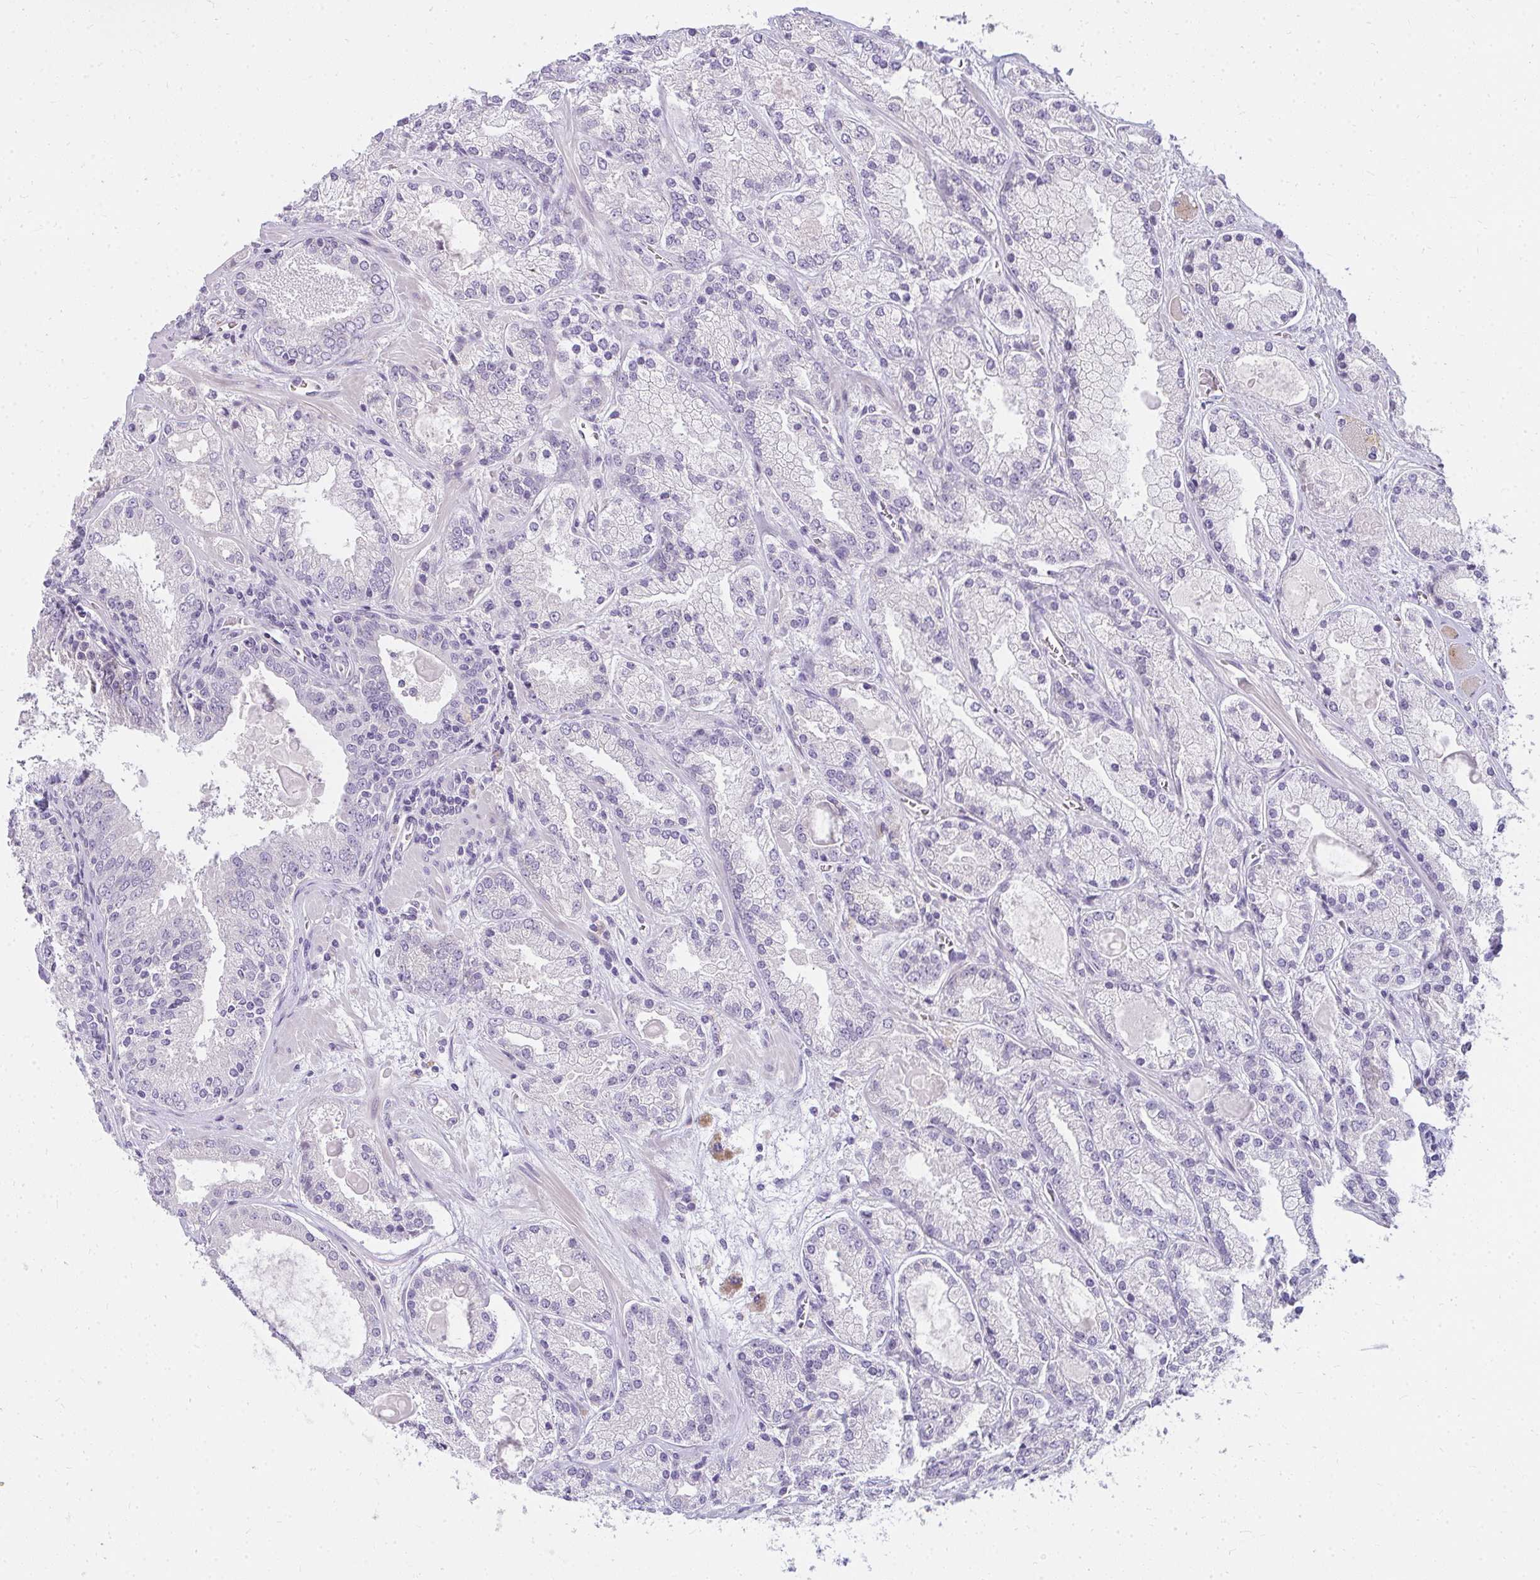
{"staining": {"intensity": "negative", "quantity": "none", "location": "none"}, "tissue": "prostate cancer", "cell_type": "Tumor cells", "image_type": "cancer", "snomed": [{"axis": "morphology", "description": "Adenocarcinoma, High grade"}, {"axis": "topography", "description": "Prostate"}], "caption": "Protein analysis of prostate high-grade adenocarcinoma shows no significant staining in tumor cells.", "gene": "PPP1R3G", "patient": {"sex": "male", "age": 67}}